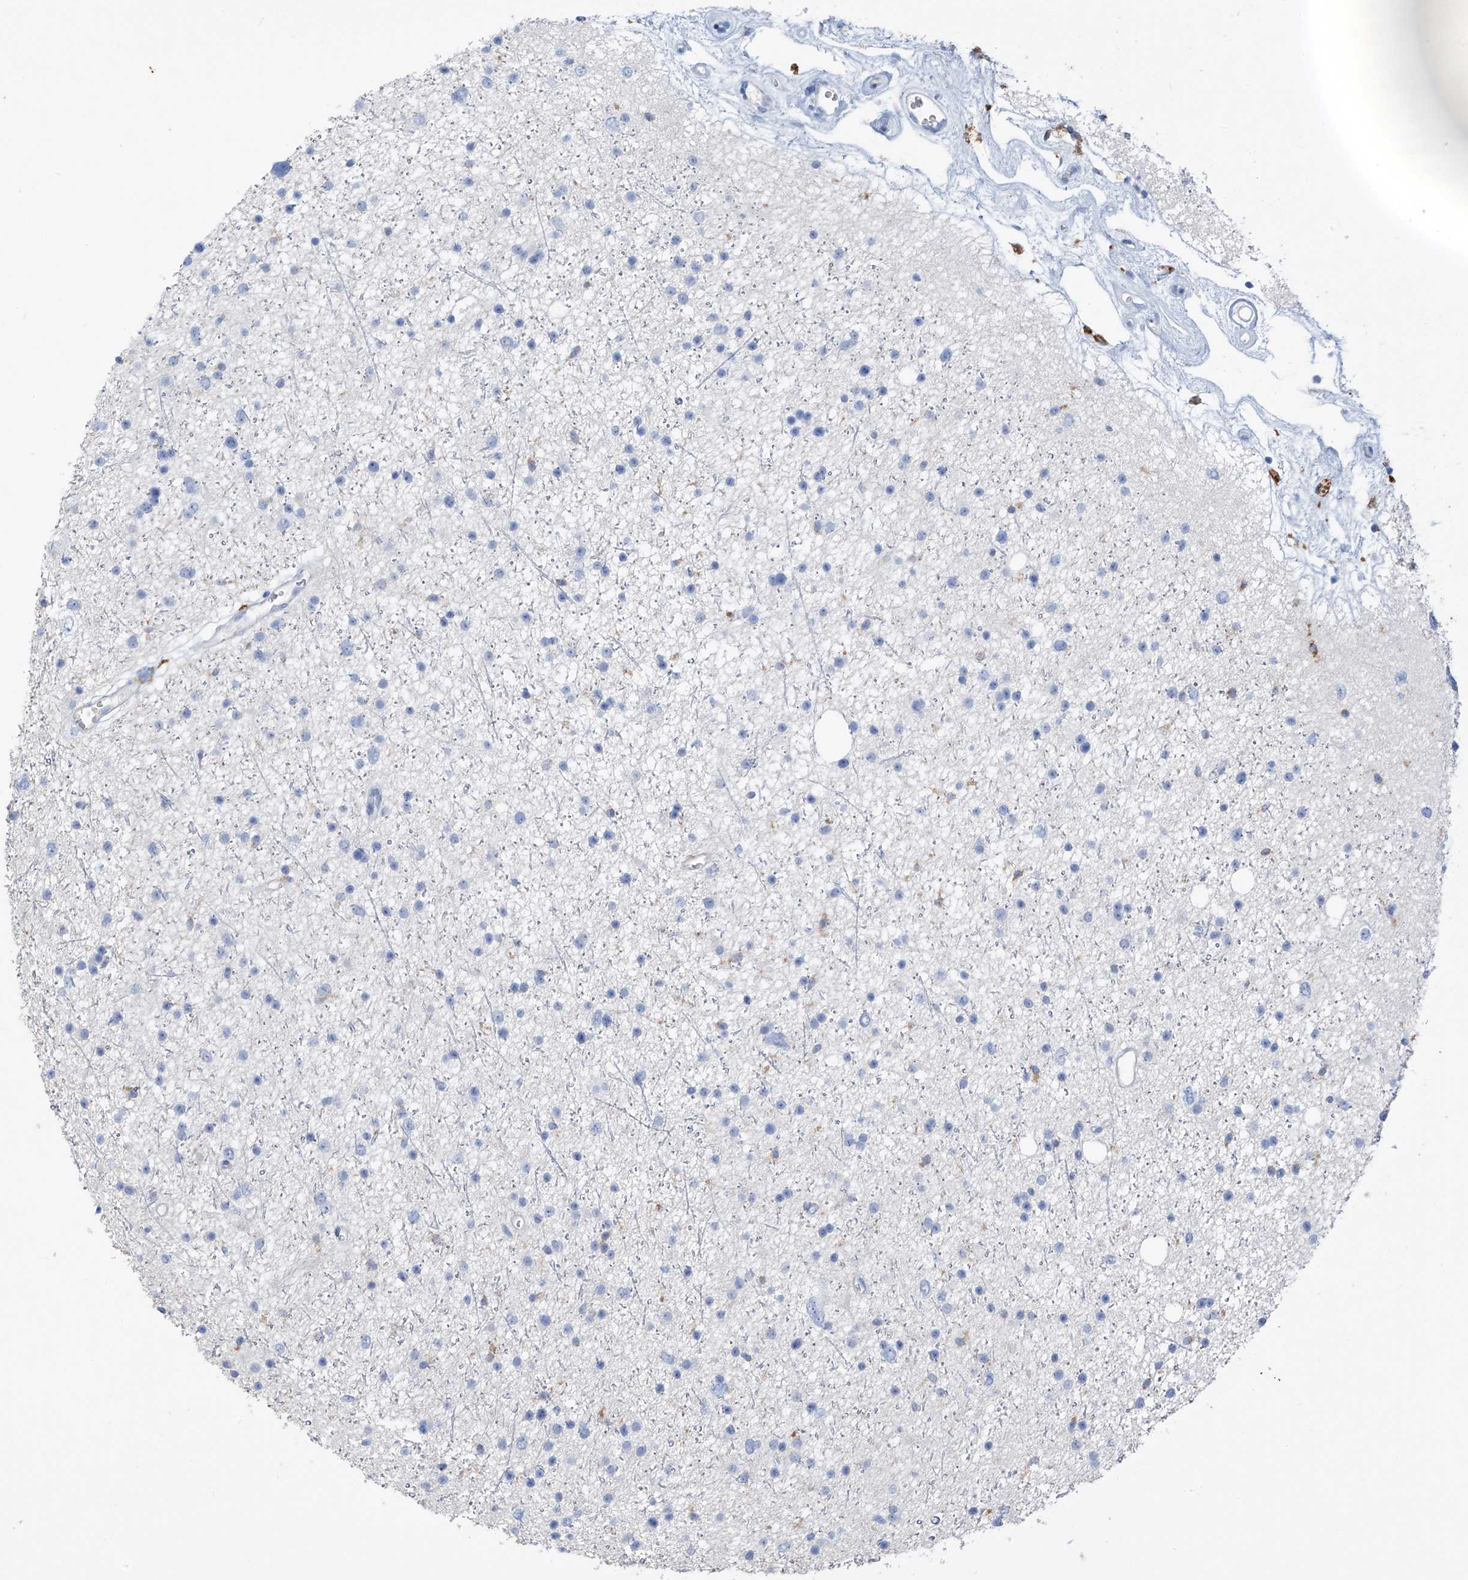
{"staining": {"intensity": "negative", "quantity": "none", "location": "none"}, "tissue": "glioma", "cell_type": "Tumor cells", "image_type": "cancer", "snomed": [{"axis": "morphology", "description": "Glioma, malignant, Low grade"}, {"axis": "topography", "description": "Cerebral cortex"}], "caption": "Tumor cells show no significant positivity in malignant glioma (low-grade). (Brightfield microscopy of DAB IHC at high magnification).", "gene": "GLMP", "patient": {"sex": "female", "age": 39}}